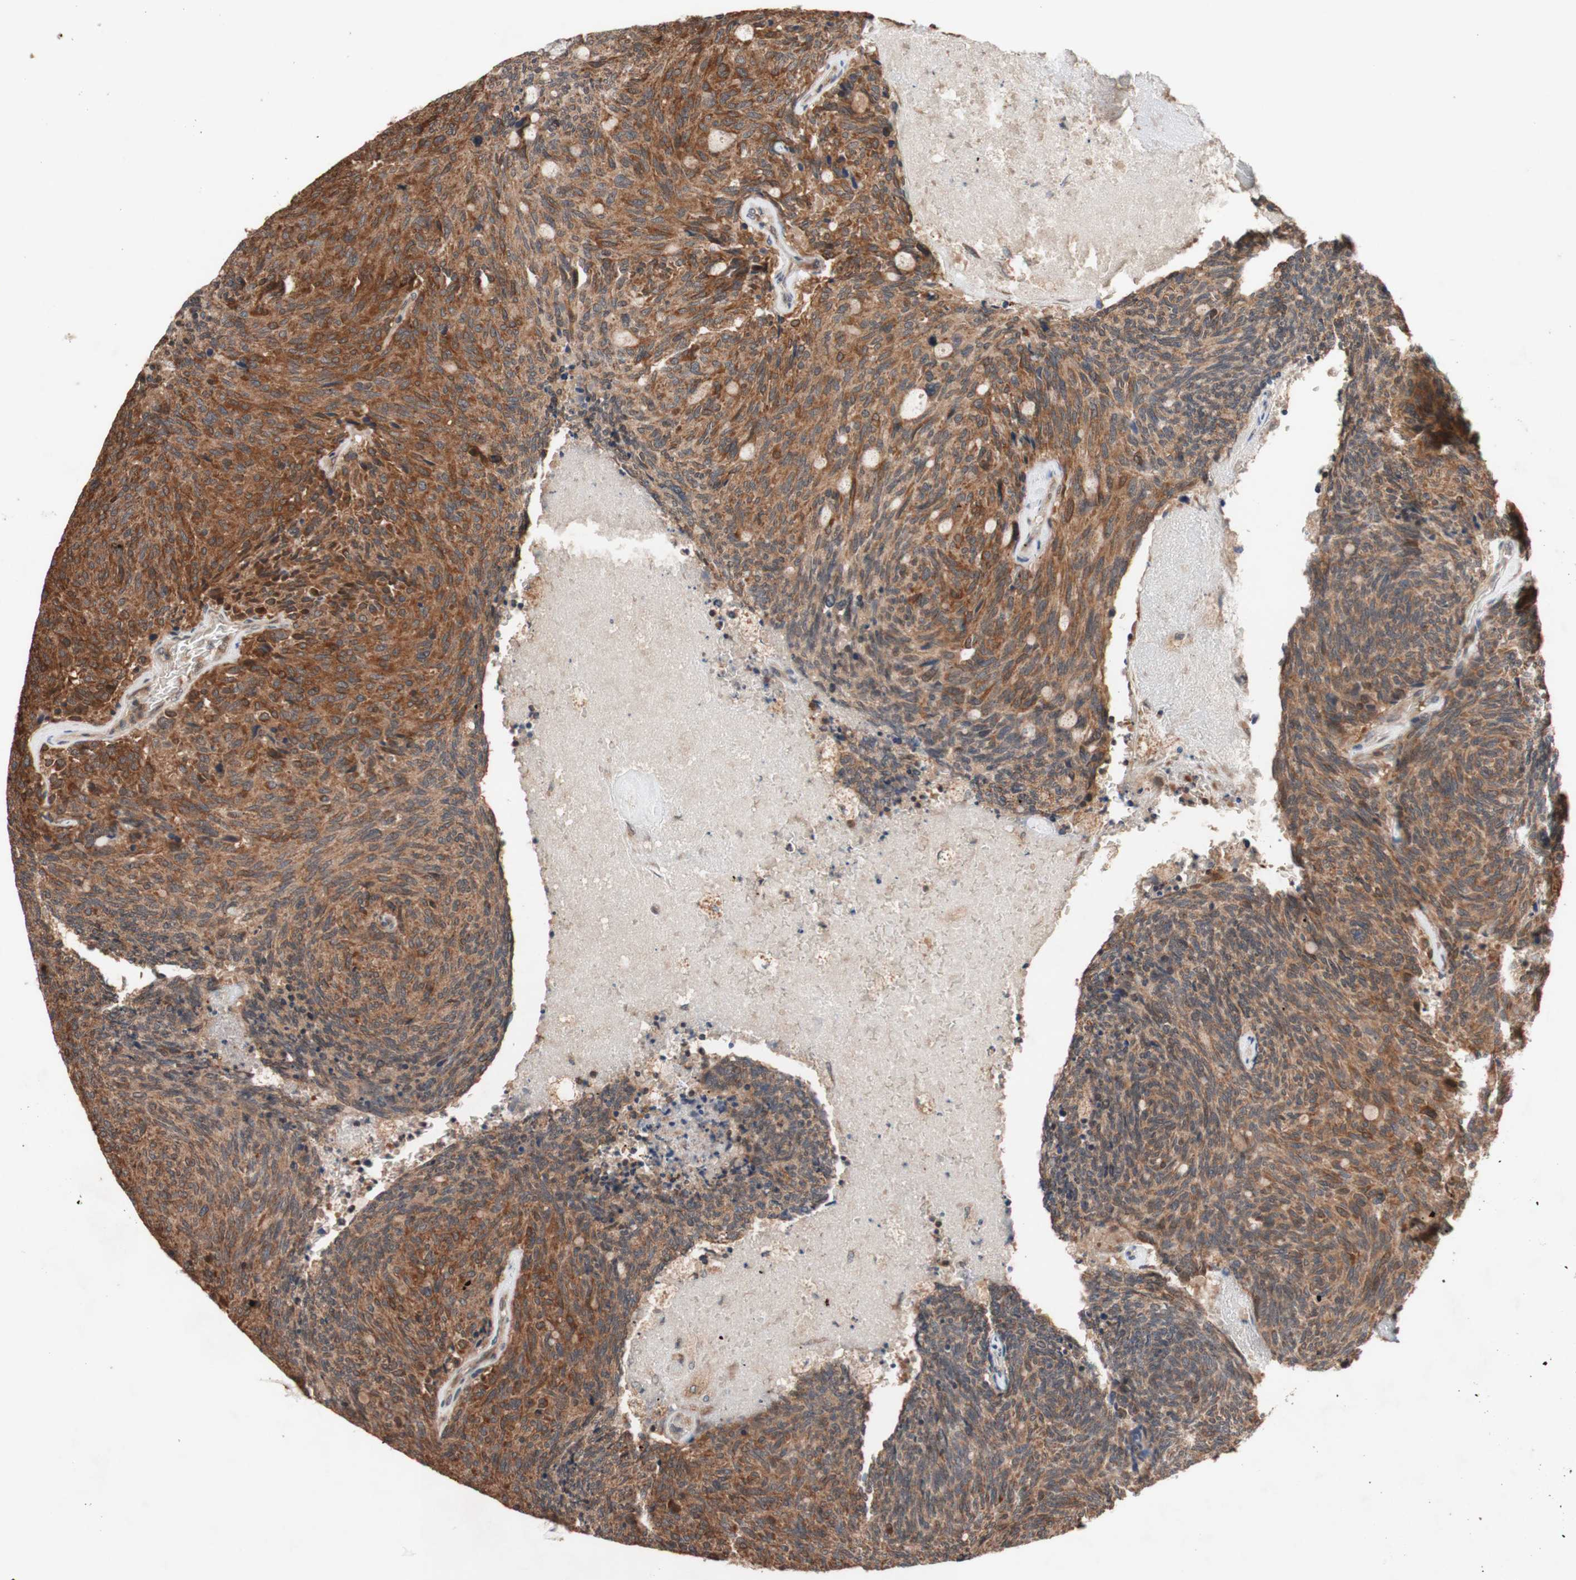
{"staining": {"intensity": "strong", "quantity": ">75%", "location": "cytoplasmic/membranous"}, "tissue": "carcinoid", "cell_type": "Tumor cells", "image_type": "cancer", "snomed": [{"axis": "morphology", "description": "Carcinoid, malignant, NOS"}, {"axis": "topography", "description": "Pancreas"}], "caption": "Carcinoid (malignant) stained with immunohistochemistry demonstrates strong cytoplasmic/membranous positivity in approximately >75% of tumor cells.", "gene": "DDOST", "patient": {"sex": "female", "age": 54}}